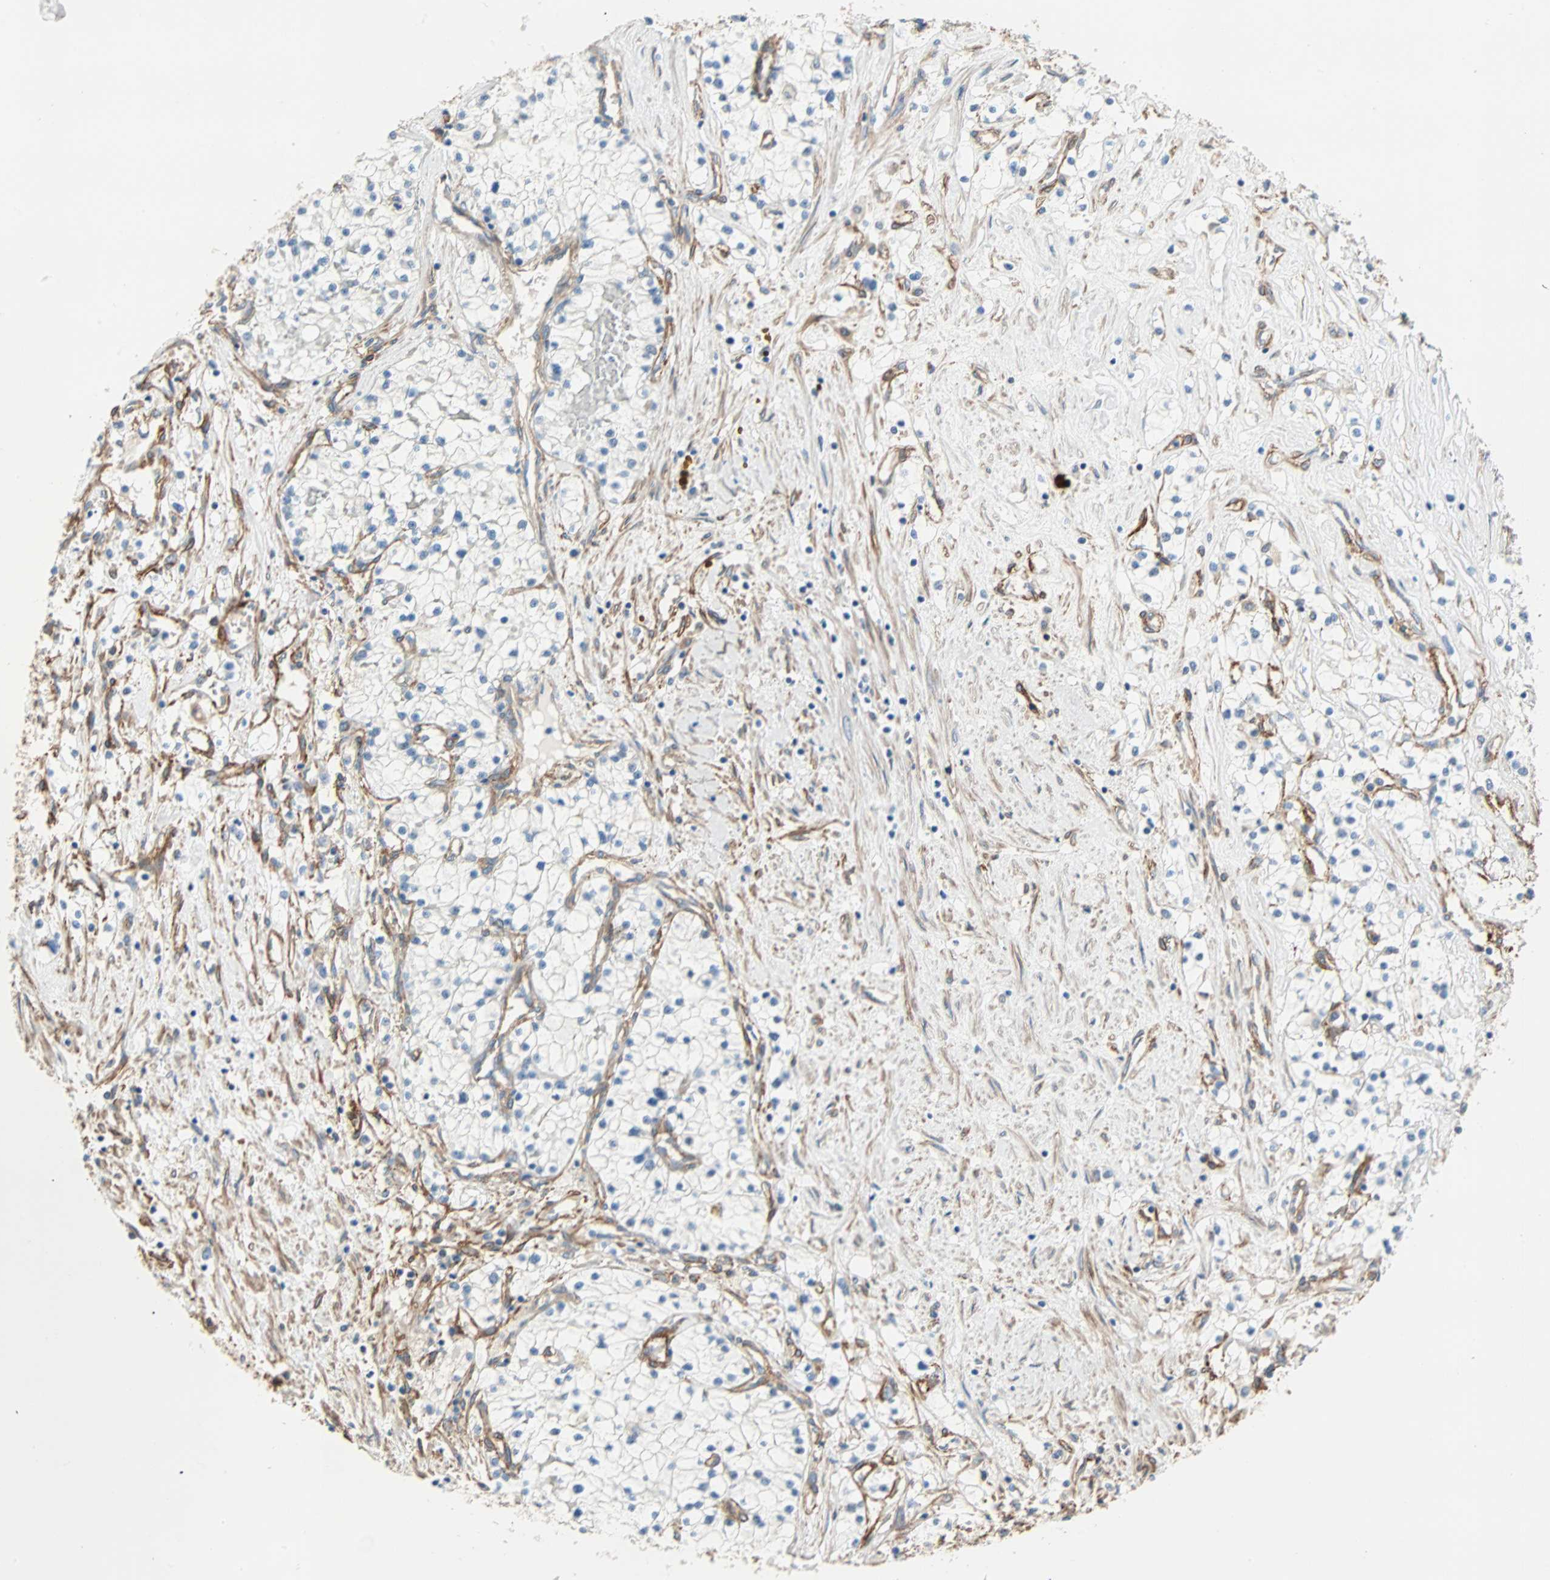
{"staining": {"intensity": "negative", "quantity": "none", "location": "none"}, "tissue": "renal cancer", "cell_type": "Tumor cells", "image_type": "cancer", "snomed": [{"axis": "morphology", "description": "Adenocarcinoma, NOS"}, {"axis": "topography", "description": "Kidney"}], "caption": "This is a photomicrograph of immunohistochemistry staining of renal cancer (adenocarcinoma), which shows no positivity in tumor cells. (Brightfield microscopy of DAB IHC at high magnification).", "gene": "EPB41L2", "patient": {"sex": "male", "age": 68}}